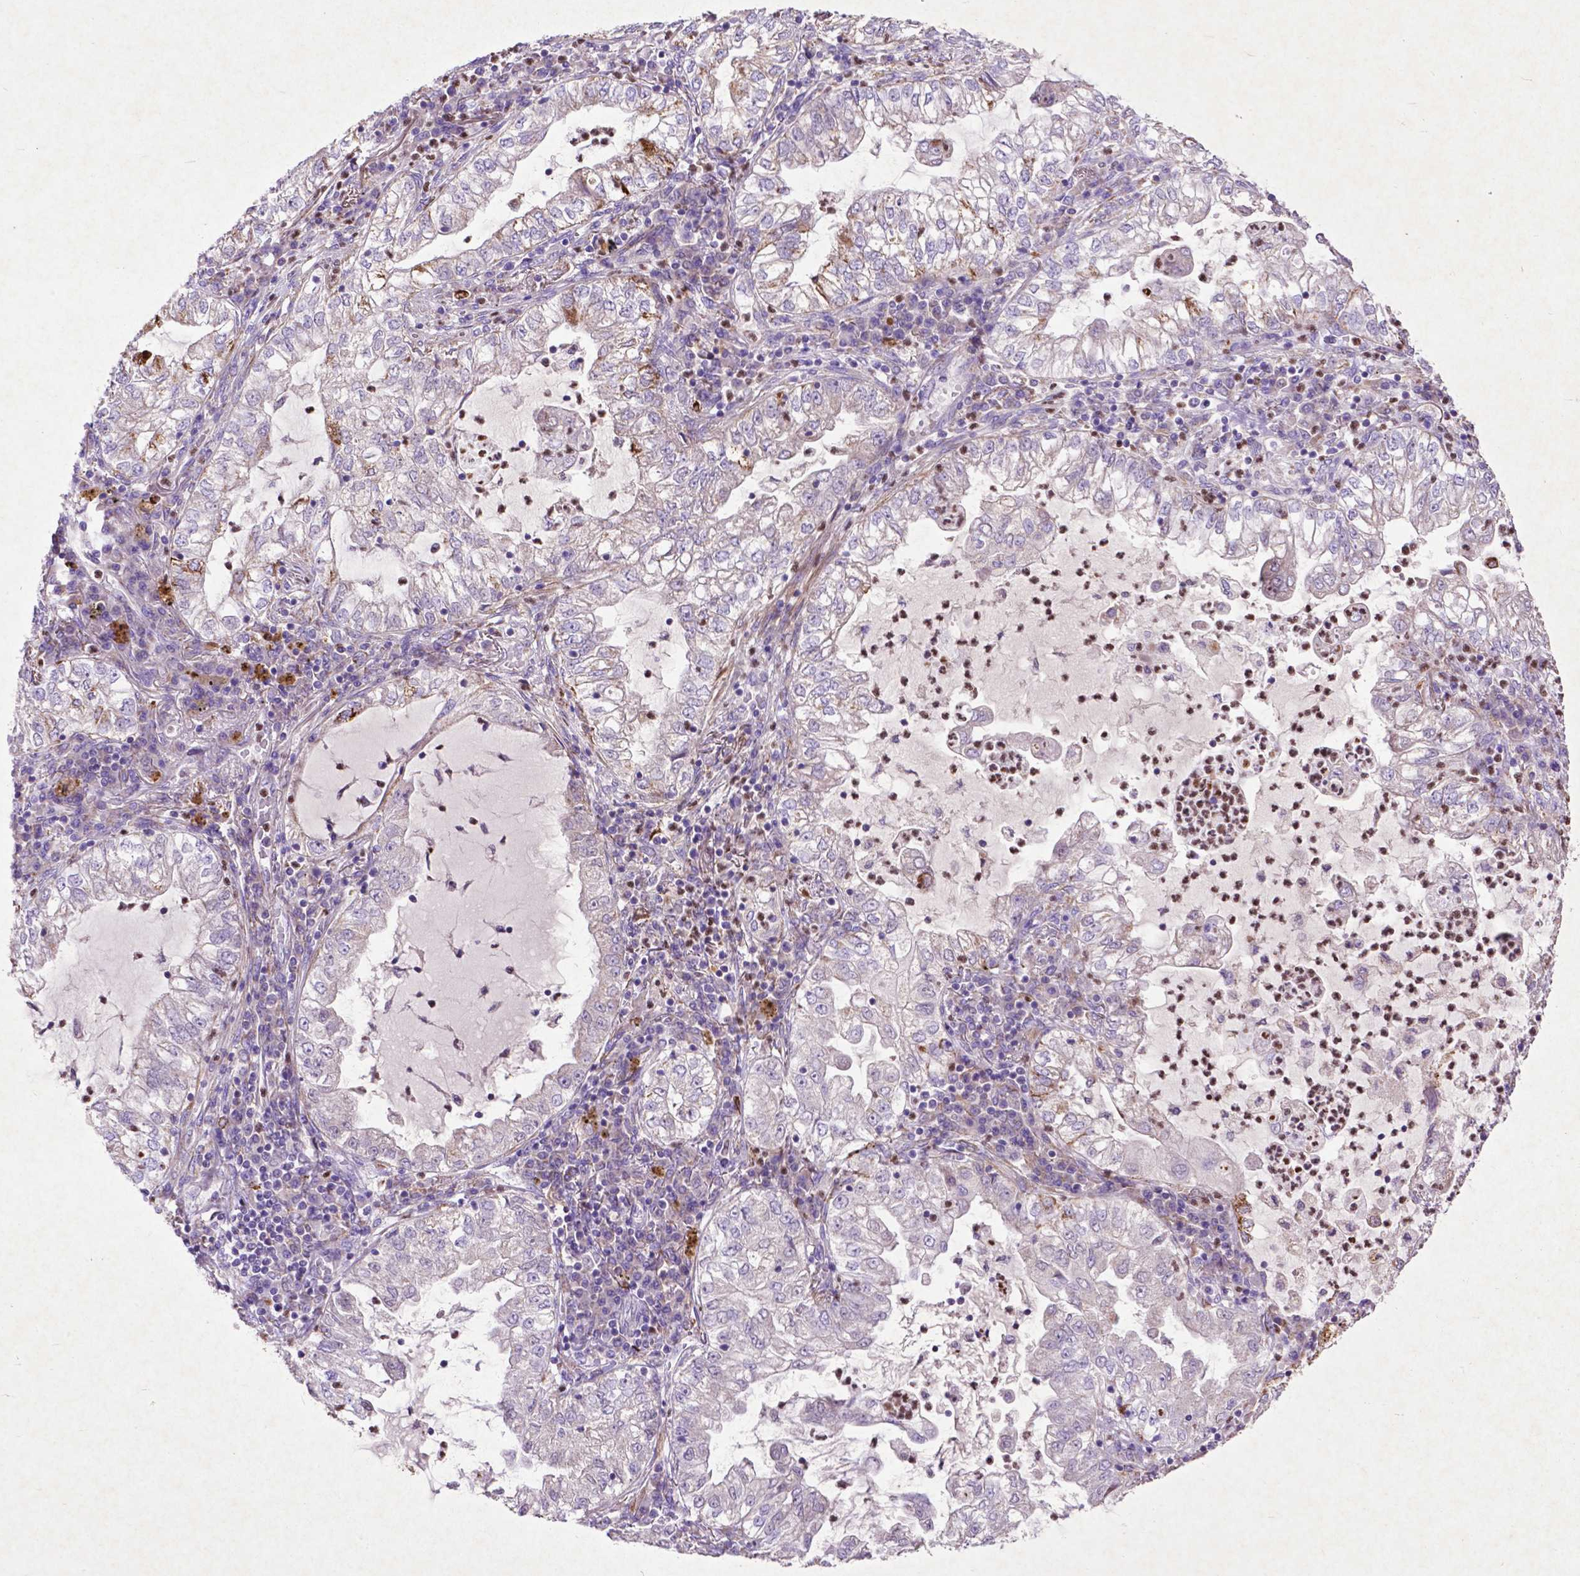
{"staining": {"intensity": "negative", "quantity": "none", "location": "none"}, "tissue": "lung cancer", "cell_type": "Tumor cells", "image_type": "cancer", "snomed": [{"axis": "morphology", "description": "Adenocarcinoma, NOS"}, {"axis": "topography", "description": "Lung"}], "caption": "The micrograph reveals no significant expression in tumor cells of lung cancer.", "gene": "THEGL", "patient": {"sex": "female", "age": 73}}